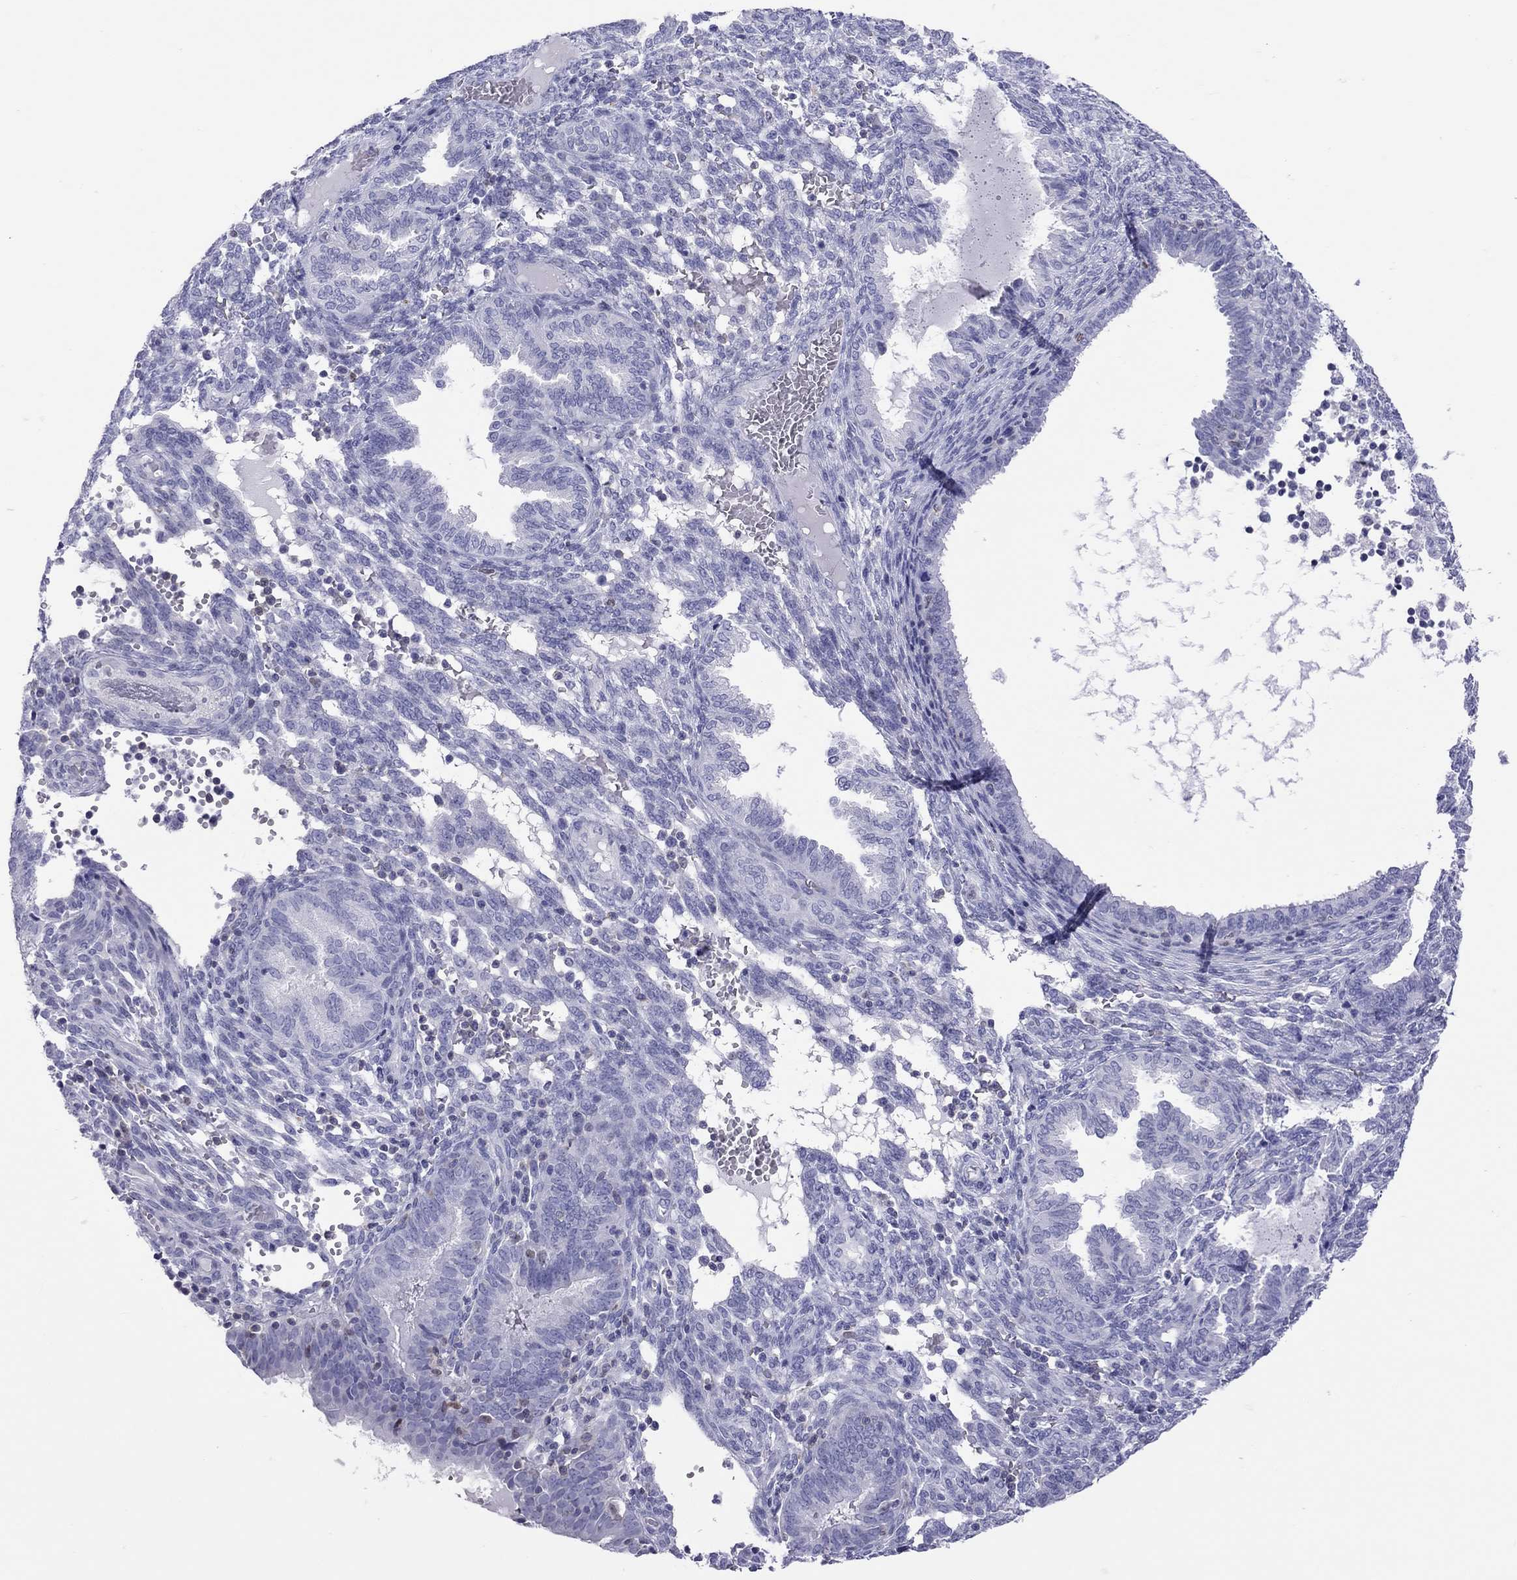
{"staining": {"intensity": "negative", "quantity": "none", "location": "none"}, "tissue": "endometrium", "cell_type": "Cells in endometrial stroma", "image_type": "normal", "snomed": [{"axis": "morphology", "description": "Normal tissue, NOS"}, {"axis": "topography", "description": "Endometrium"}], "caption": "Immunohistochemistry micrograph of unremarkable endometrium stained for a protein (brown), which reveals no staining in cells in endometrial stroma. The staining is performed using DAB brown chromogen with nuclei counter-stained in using hematoxylin.", "gene": "STAG3", "patient": {"sex": "female", "age": 42}}